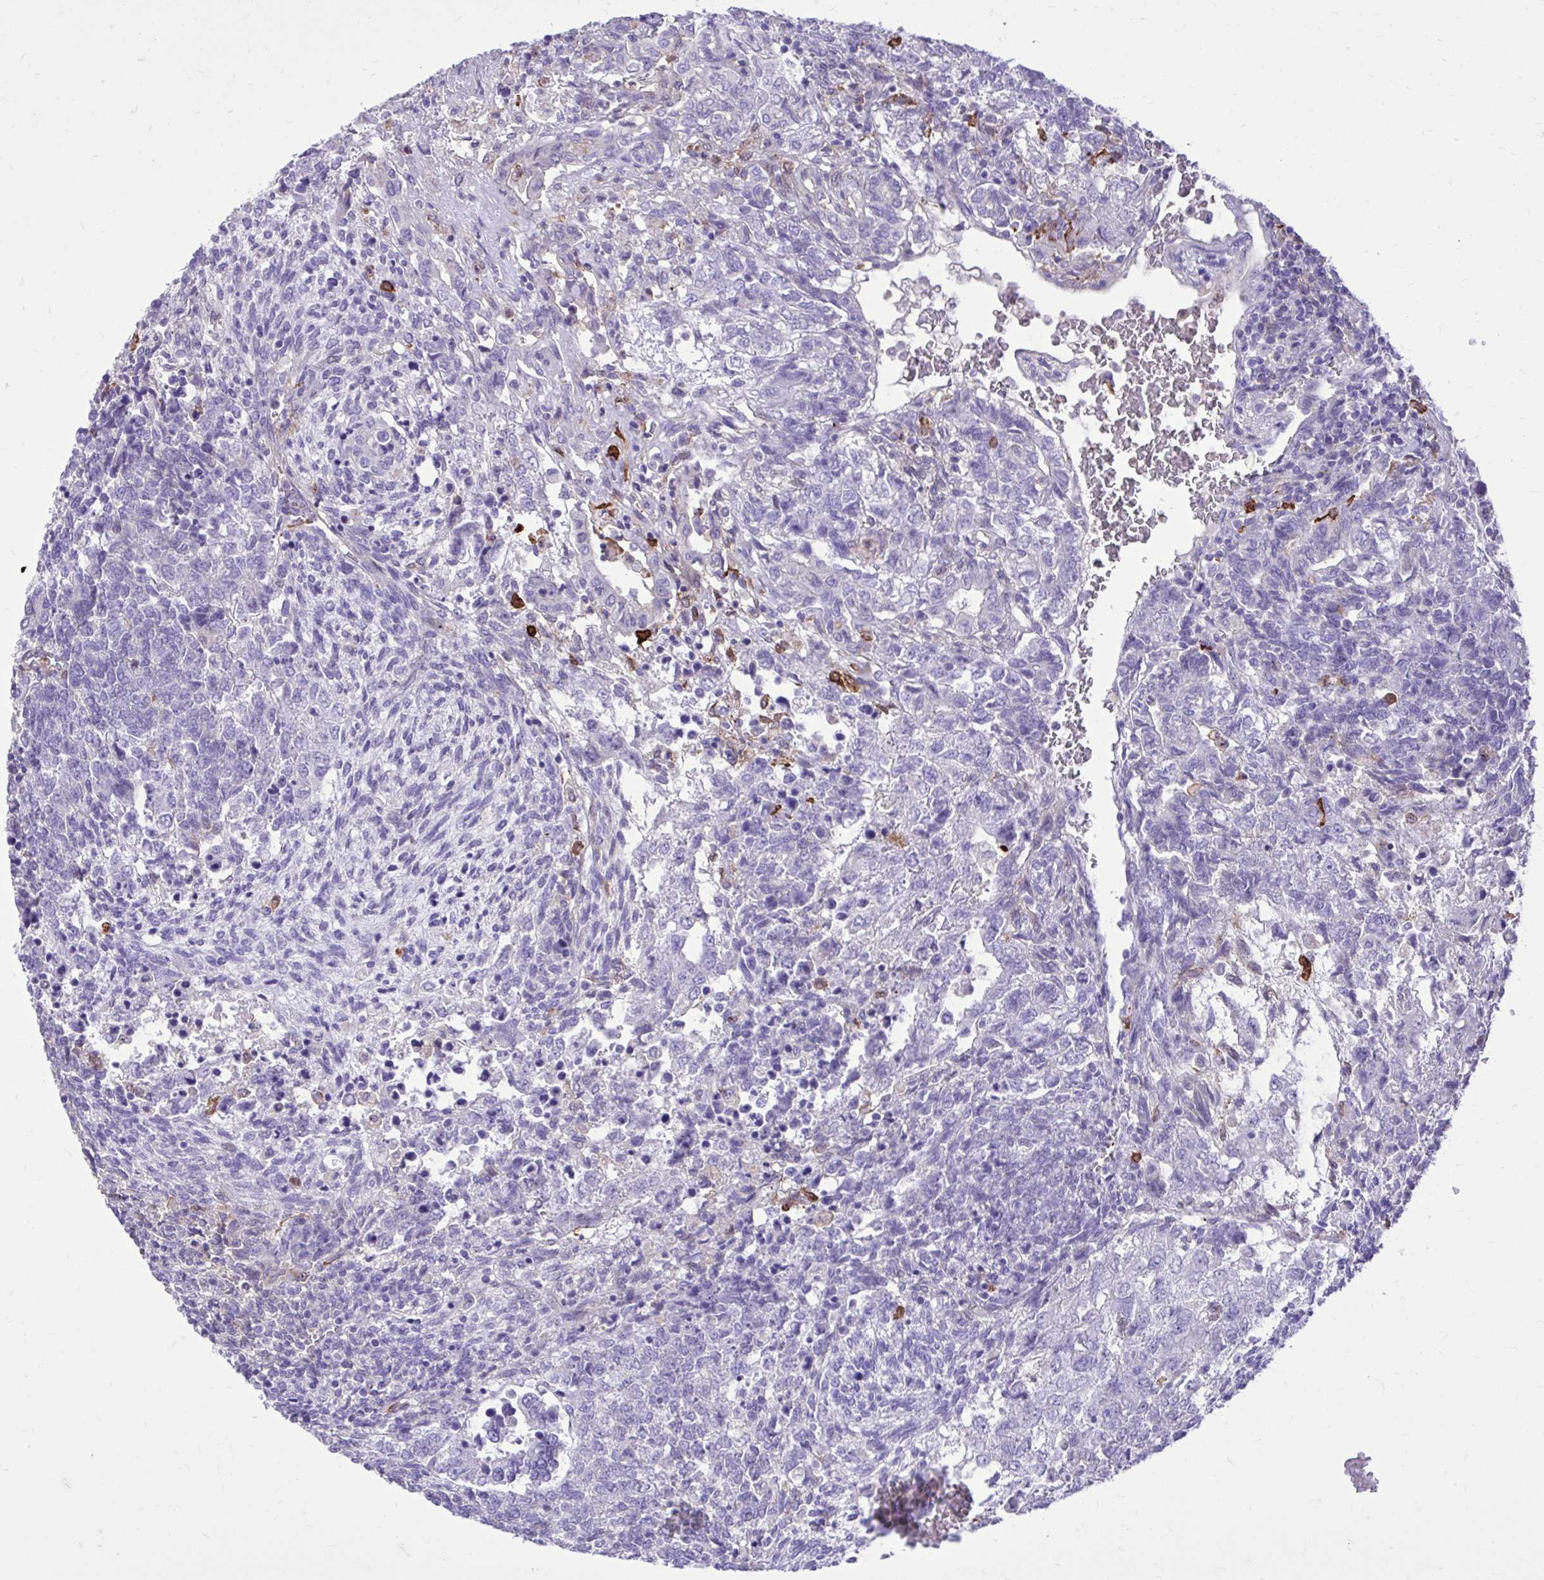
{"staining": {"intensity": "negative", "quantity": "none", "location": "none"}, "tissue": "testis cancer", "cell_type": "Tumor cells", "image_type": "cancer", "snomed": [{"axis": "morphology", "description": "Carcinoma, Embryonal, NOS"}, {"axis": "topography", "description": "Testis"}], "caption": "Micrograph shows no significant protein positivity in tumor cells of testis cancer.", "gene": "TLR7", "patient": {"sex": "male", "age": 23}}